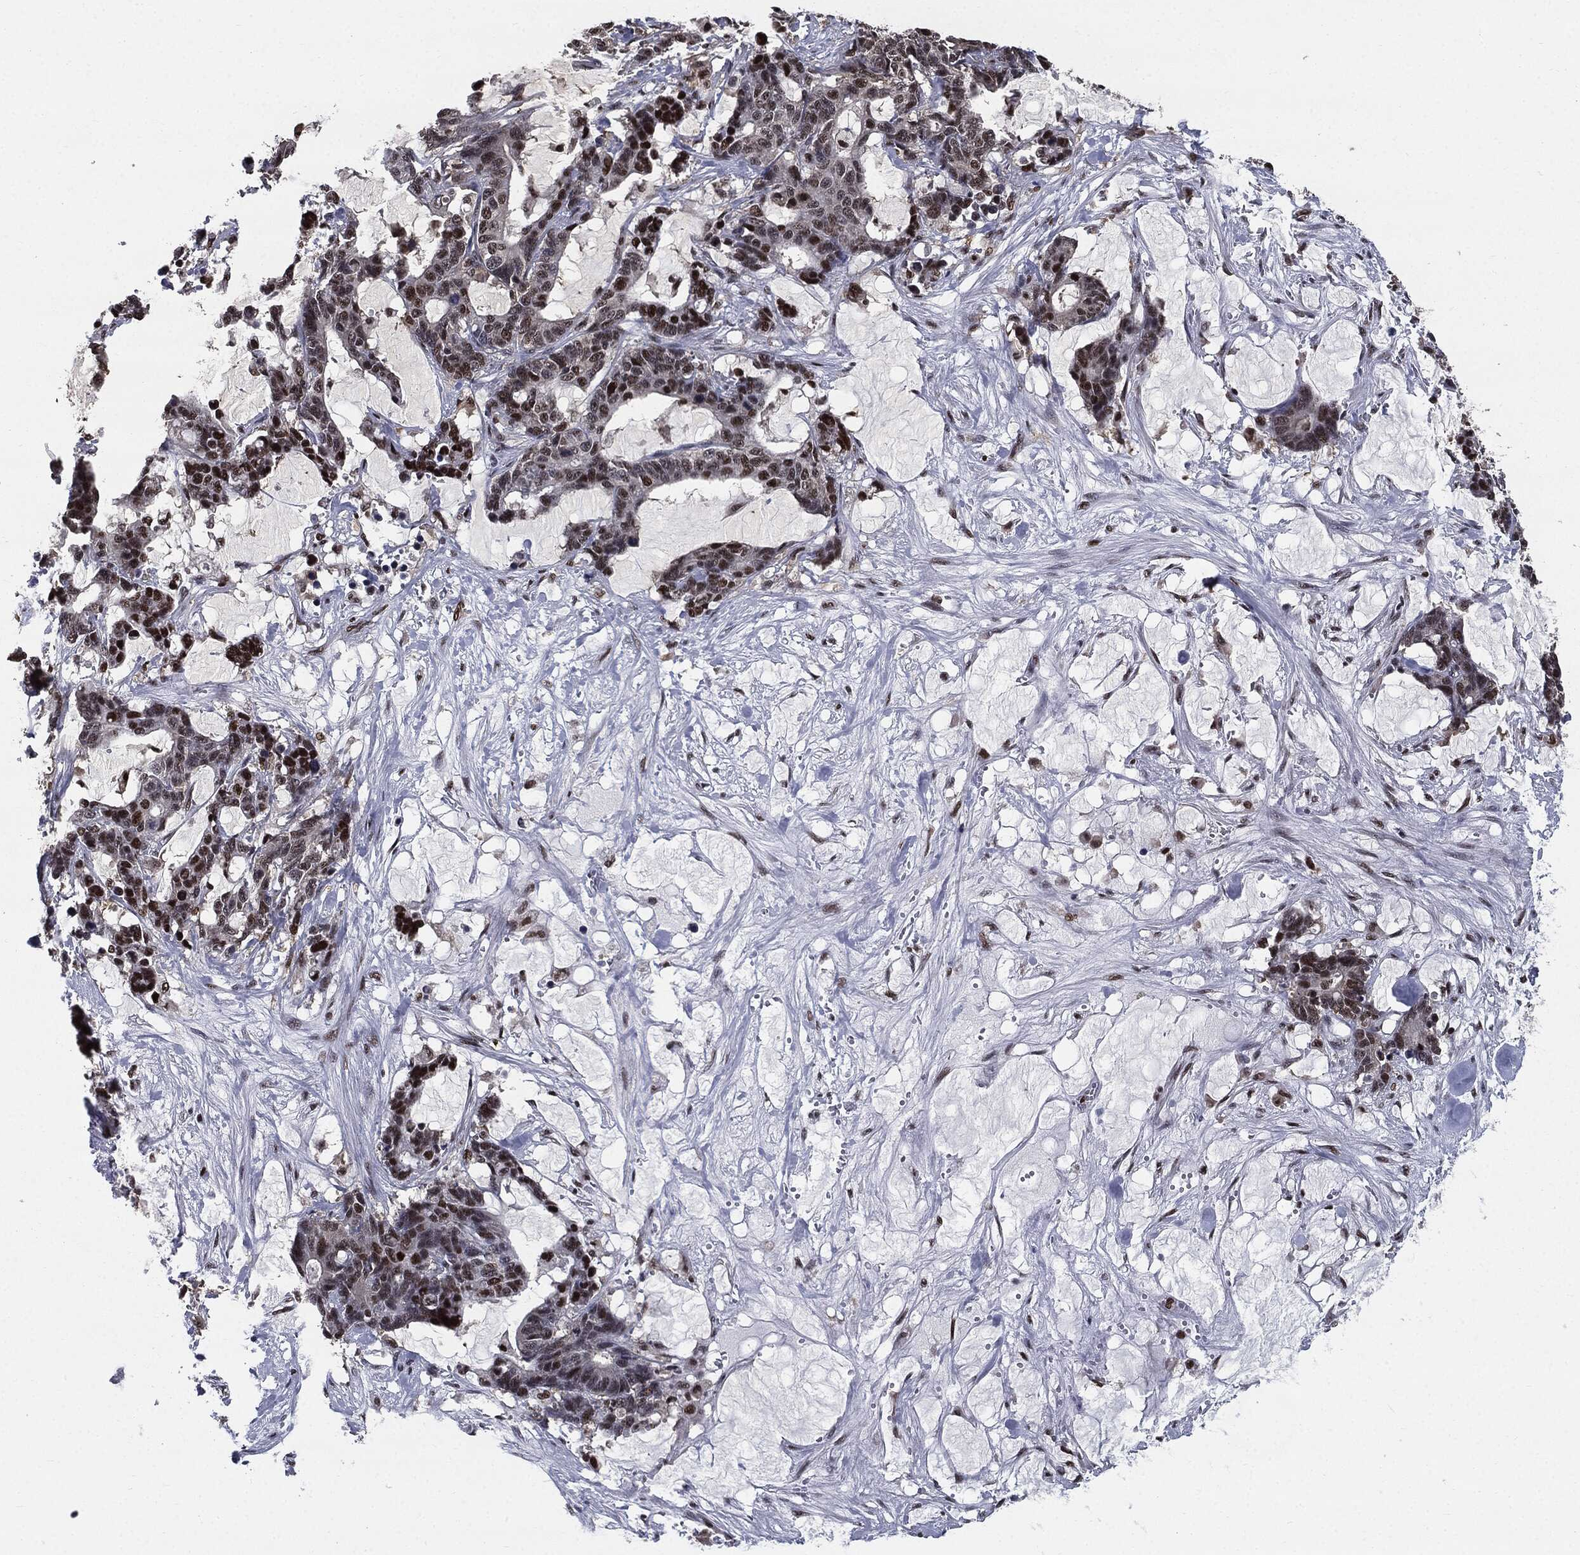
{"staining": {"intensity": "strong", "quantity": "<25%", "location": "nuclear"}, "tissue": "stomach cancer", "cell_type": "Tumor cells", "image_type": "cancer", "snomed": [{"axis": "morphology", "description": "Normal tissue, NOS"}, {"axis": "morphology", "description": "Adenocarcinoma, NOS"}, {"axis": "topography", "description": "Stomach"}], "caption": "Strong nuclear positivity for a protein is present in approximately <25% of tumor cells of stomach cancer using immunohistochemistry (IHC).", "gene": "JUN", "patient": {"sex": "female", "age": 64}}